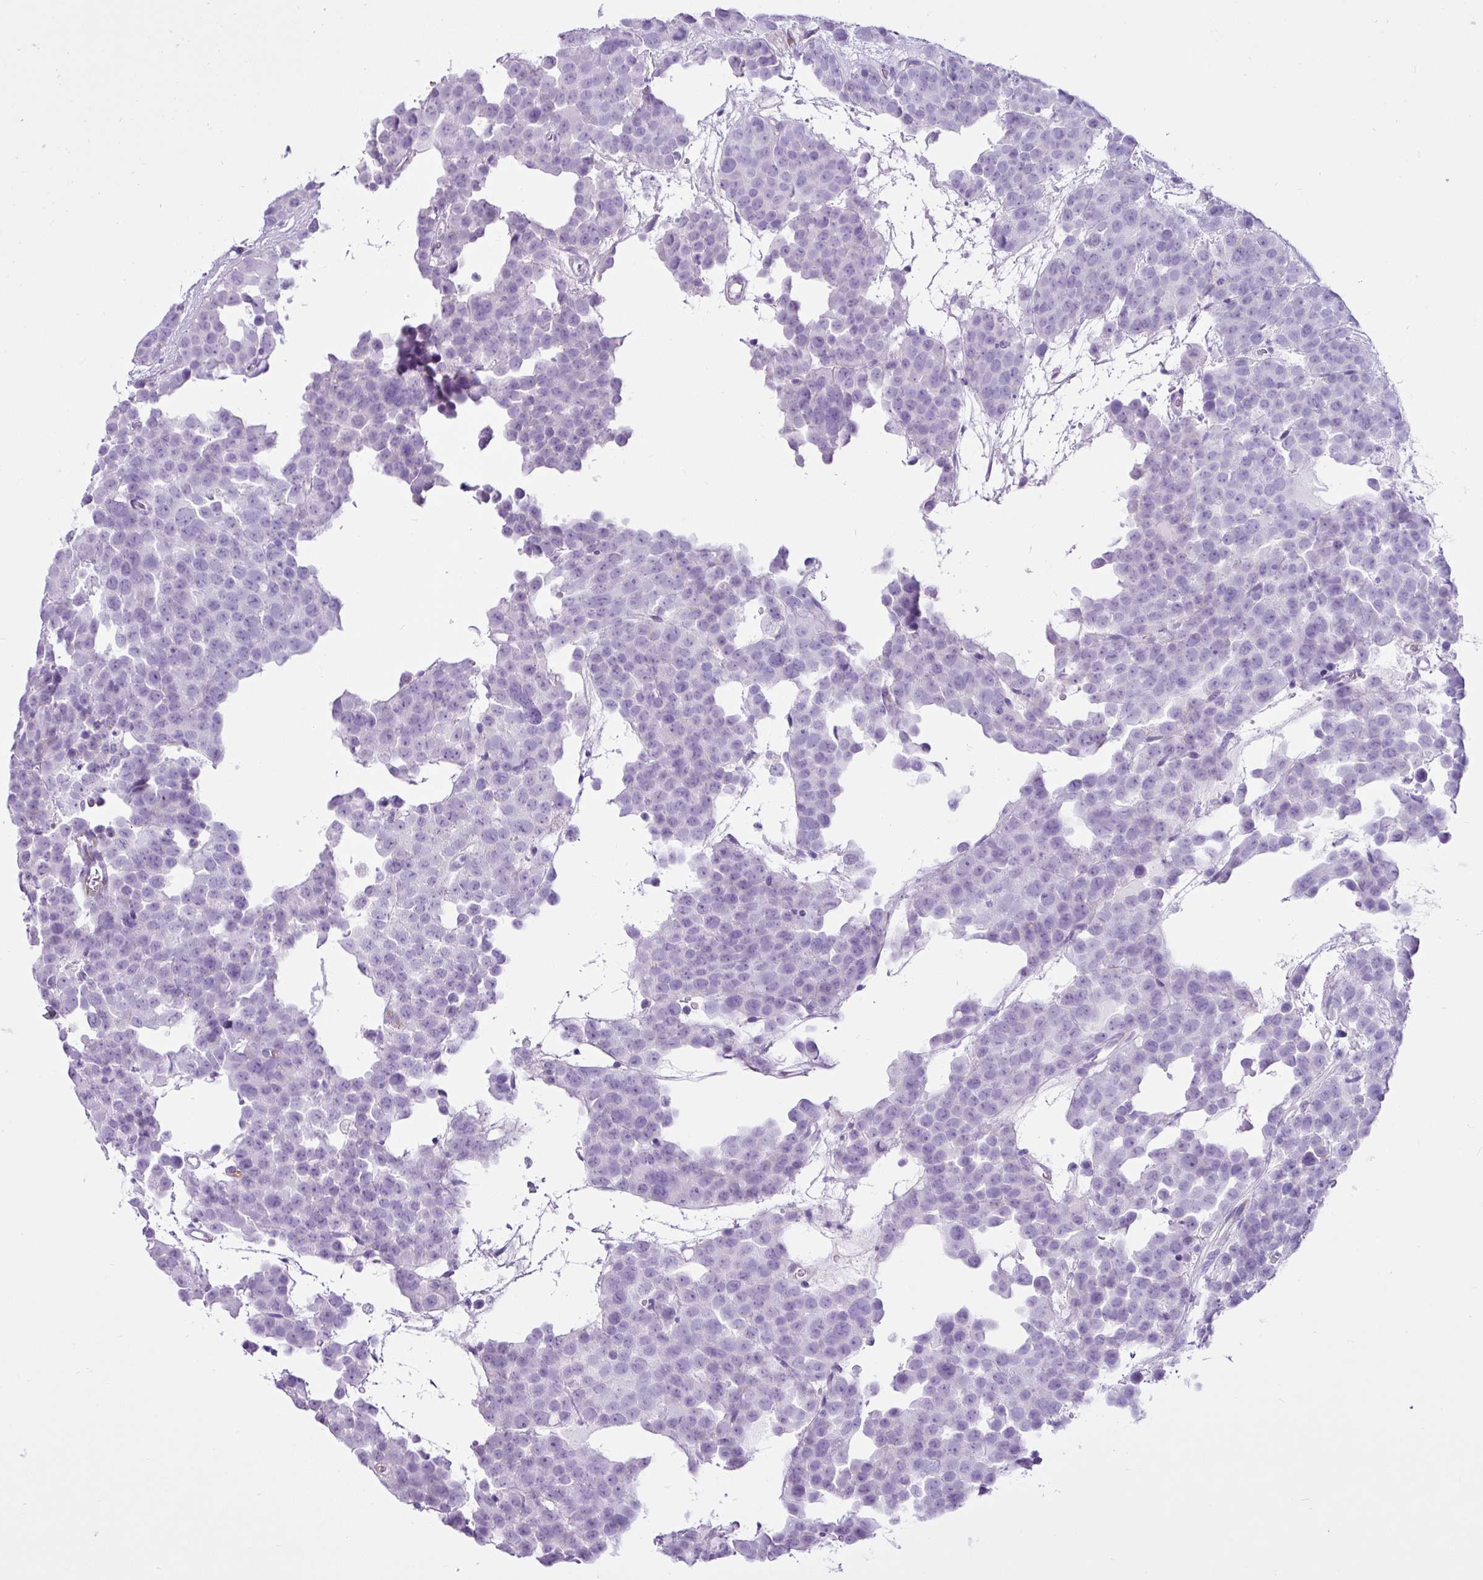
{"staining": {"intensity": "negative", "quantity": "none", "location": "none"}, "tissue": "testis cancer", "cell_type": "Tumor cells", "image_type": "cancer", "snomed": [{"axis": "morphology", "description": "Seminoma, NOS"}, {"axis": "topography", "description": "Testis"}], "caption": "This photomicrograph is of testis cancer stained with immunohistochemistry (IHC) to label a protein in brown with the nuclei are counter-stained blue. There is no positivity in tumor cells.", "gene": "LILRB4", "patient": {"sex": "male", "age": 71}}